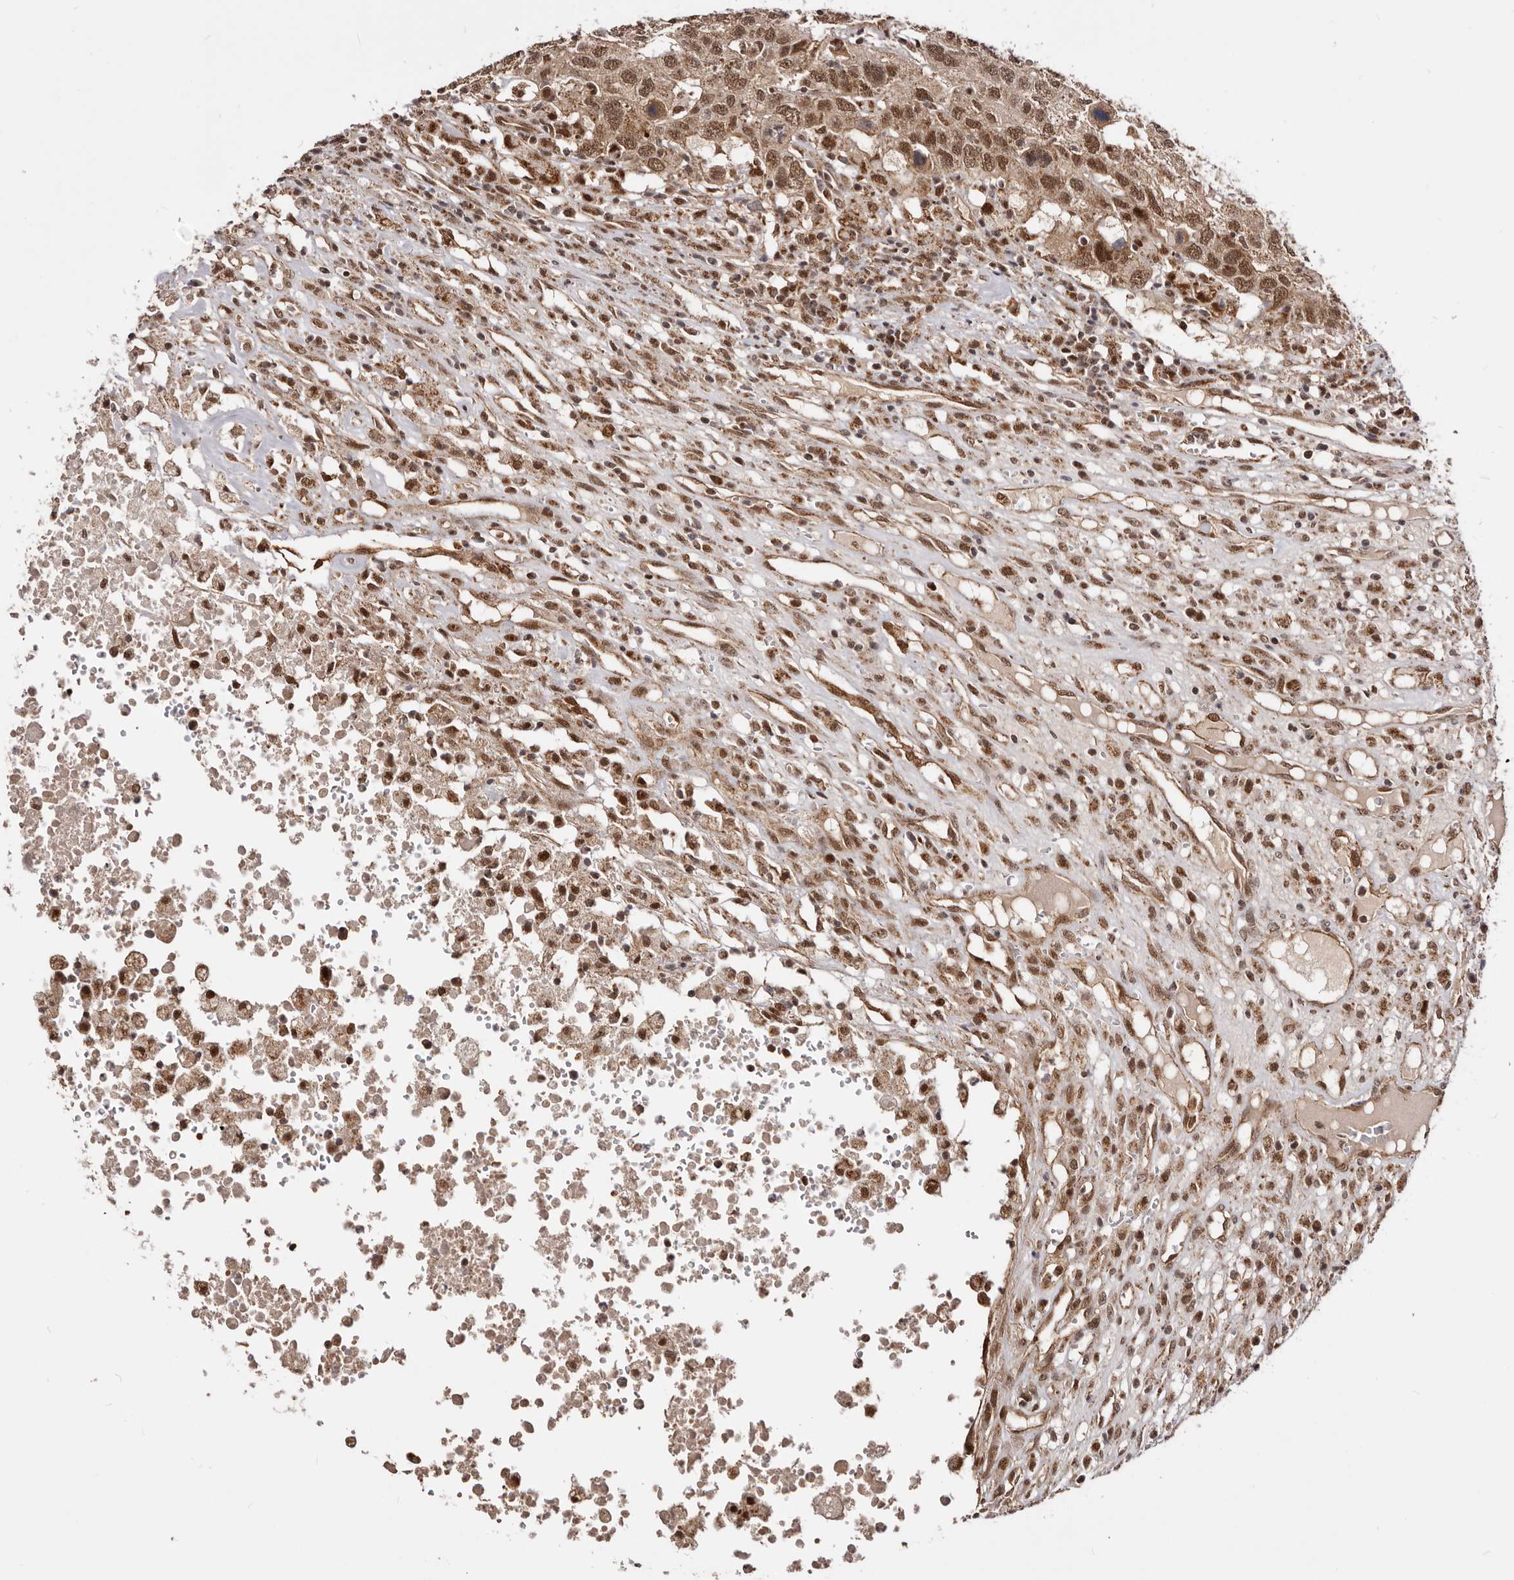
{"staining": {"intensity": "strong", "quantity": ">75%", "location": "cytoplasmic/membranous,nuclear"}, "tissue": "head and neck cancer", "cell_type": "Tumor cells", "image_type": "cancer", "snomed": [{"axis": "morphology", "description": "Squamous cell carcinoma, NOS"}, {"axis": "topography", "description": "Head-Neck"}], "caption": "Human head and neck cancer stained for a protein (brown) shows strong cytoplasmic/membranous and nuclear positive staining in approximately >75% of tumor cells.", "gene": "SEC14L1", "patient": {"sex": "male", "age": 66}}